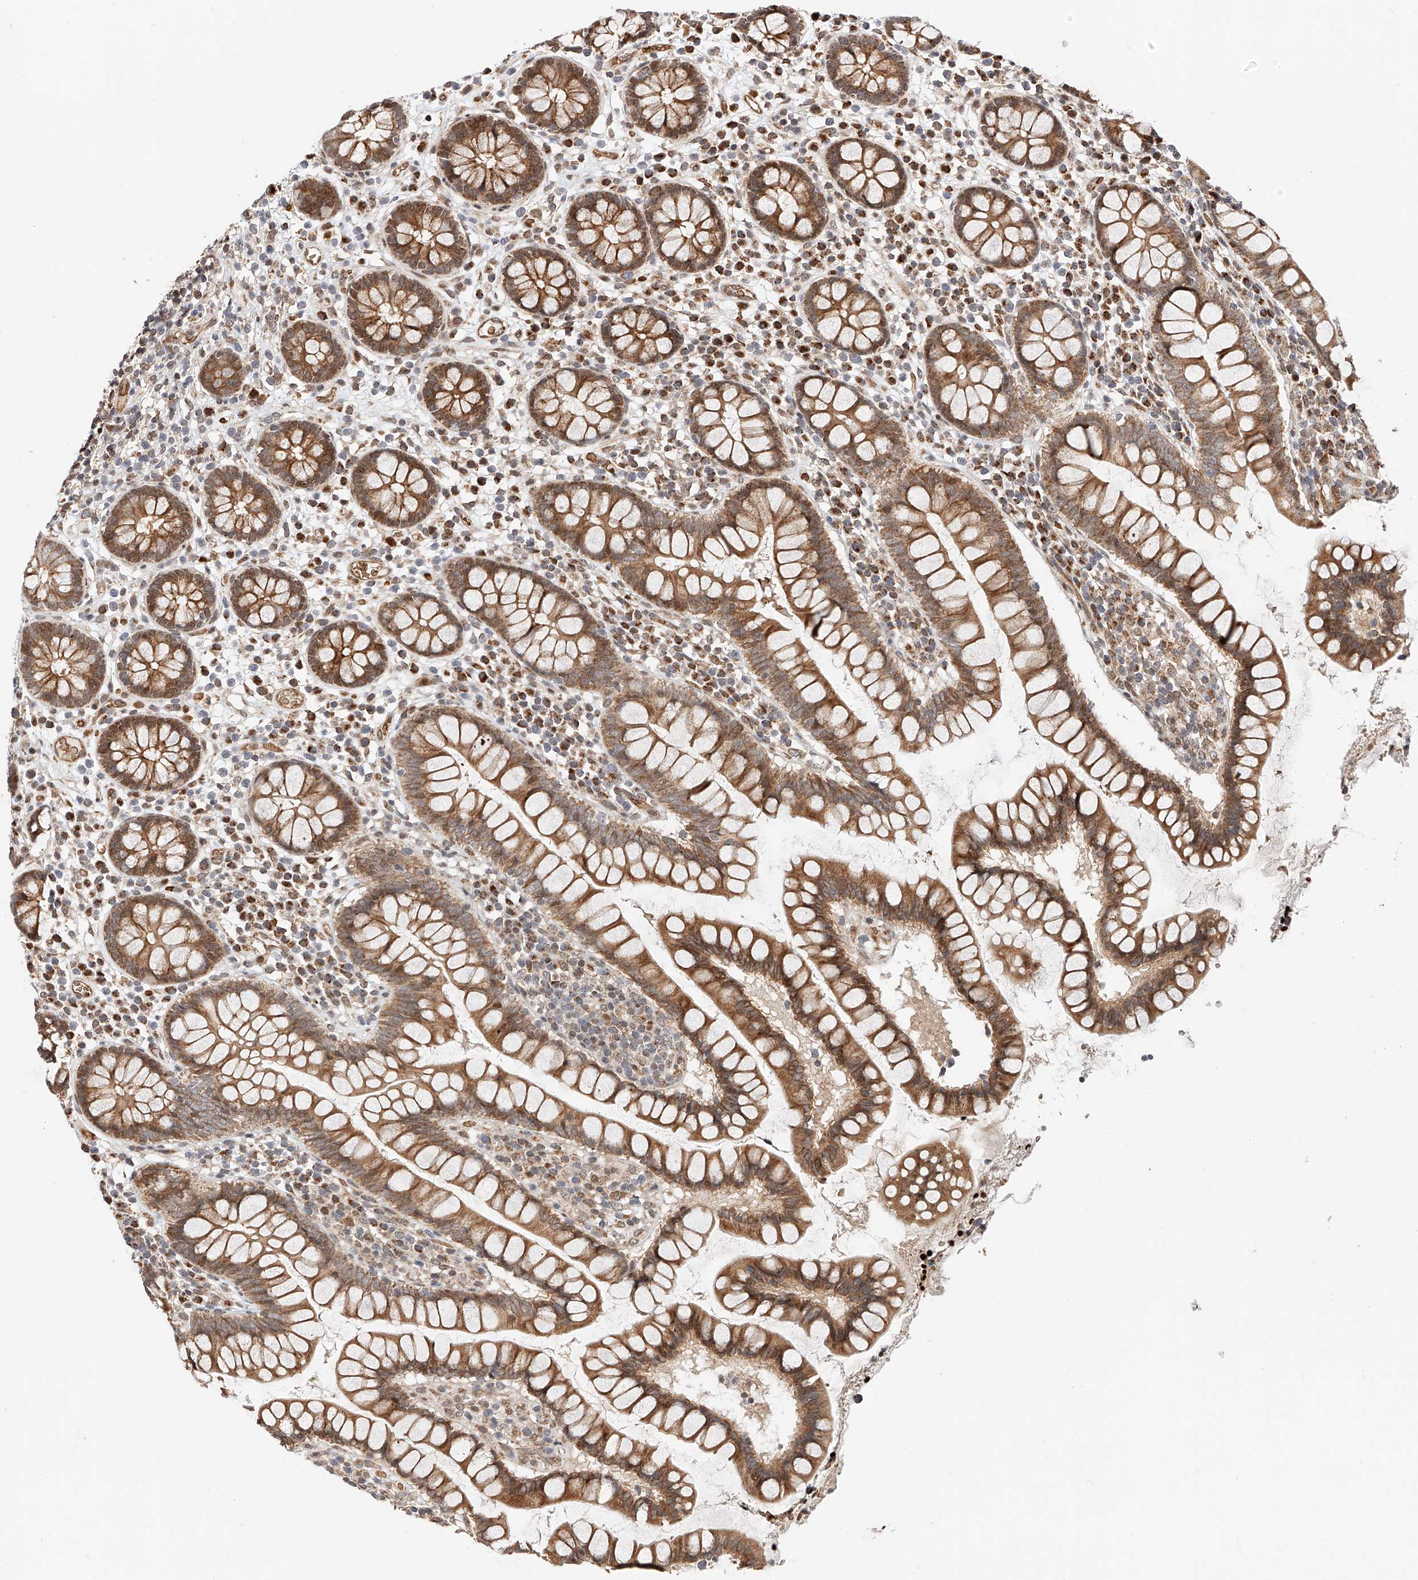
{"staining": {"intensity": "moderate", "quantity": ">75%", "location": "cytoplasmic/membranous"}, "tissue": "colon", "cell_type": "Endothelial cells", "image_type": "normal", "snomed": [{"axis": "morphology", "description": "Normal tissue, NOS"}, {"axis": "topography", "description": "Colon"}], "caption": "Protein positivity by immunohistochemistry (IHC) reveals moderate cytoplasmic/membranous positivity in about >75% of endothelial cells in benign colon.", "gene": "THTPA", "patient": {"sex": "female", "age": 79}}